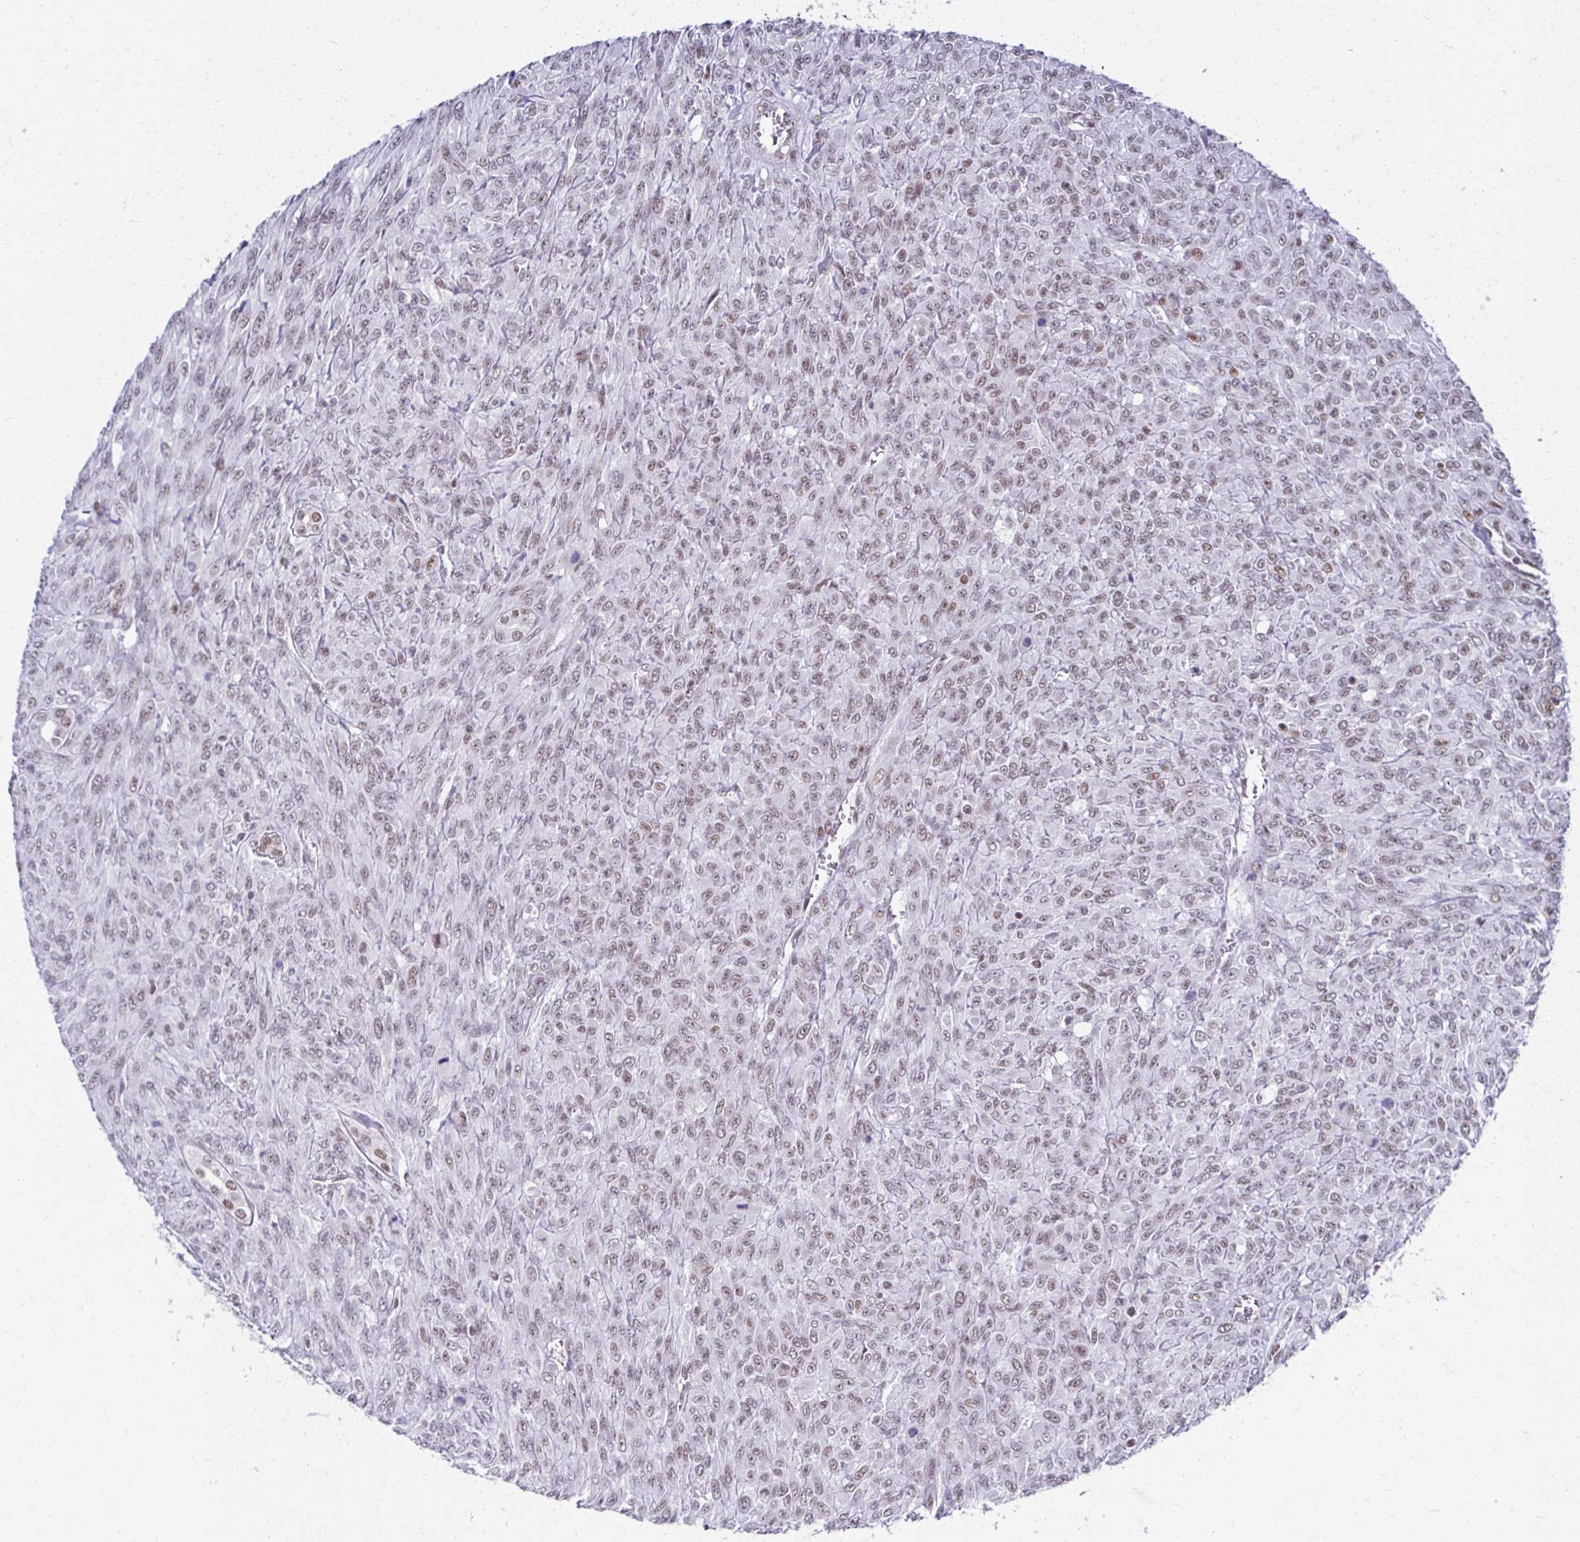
{"staining": {"intensity": "weak", "quantity": "25%-75%", "location": "nuclear"}, "tissue": "renal cancer", "cell_type": "Tumor cells", "image_type": "cancer", "snomed": [{"axis": "morphology", "description": "Adenocarcinoma, NOS"}, {"axis": "topography", "description": "Kidney"}], "caption": "This is a photomicrograph of IHC staining of renal cancer (adenocarcinoma), which shows weak staining in the nuclear of tumor cells.", "gene": "IRF7", "patient": {"sex": "male", "age": 58}}